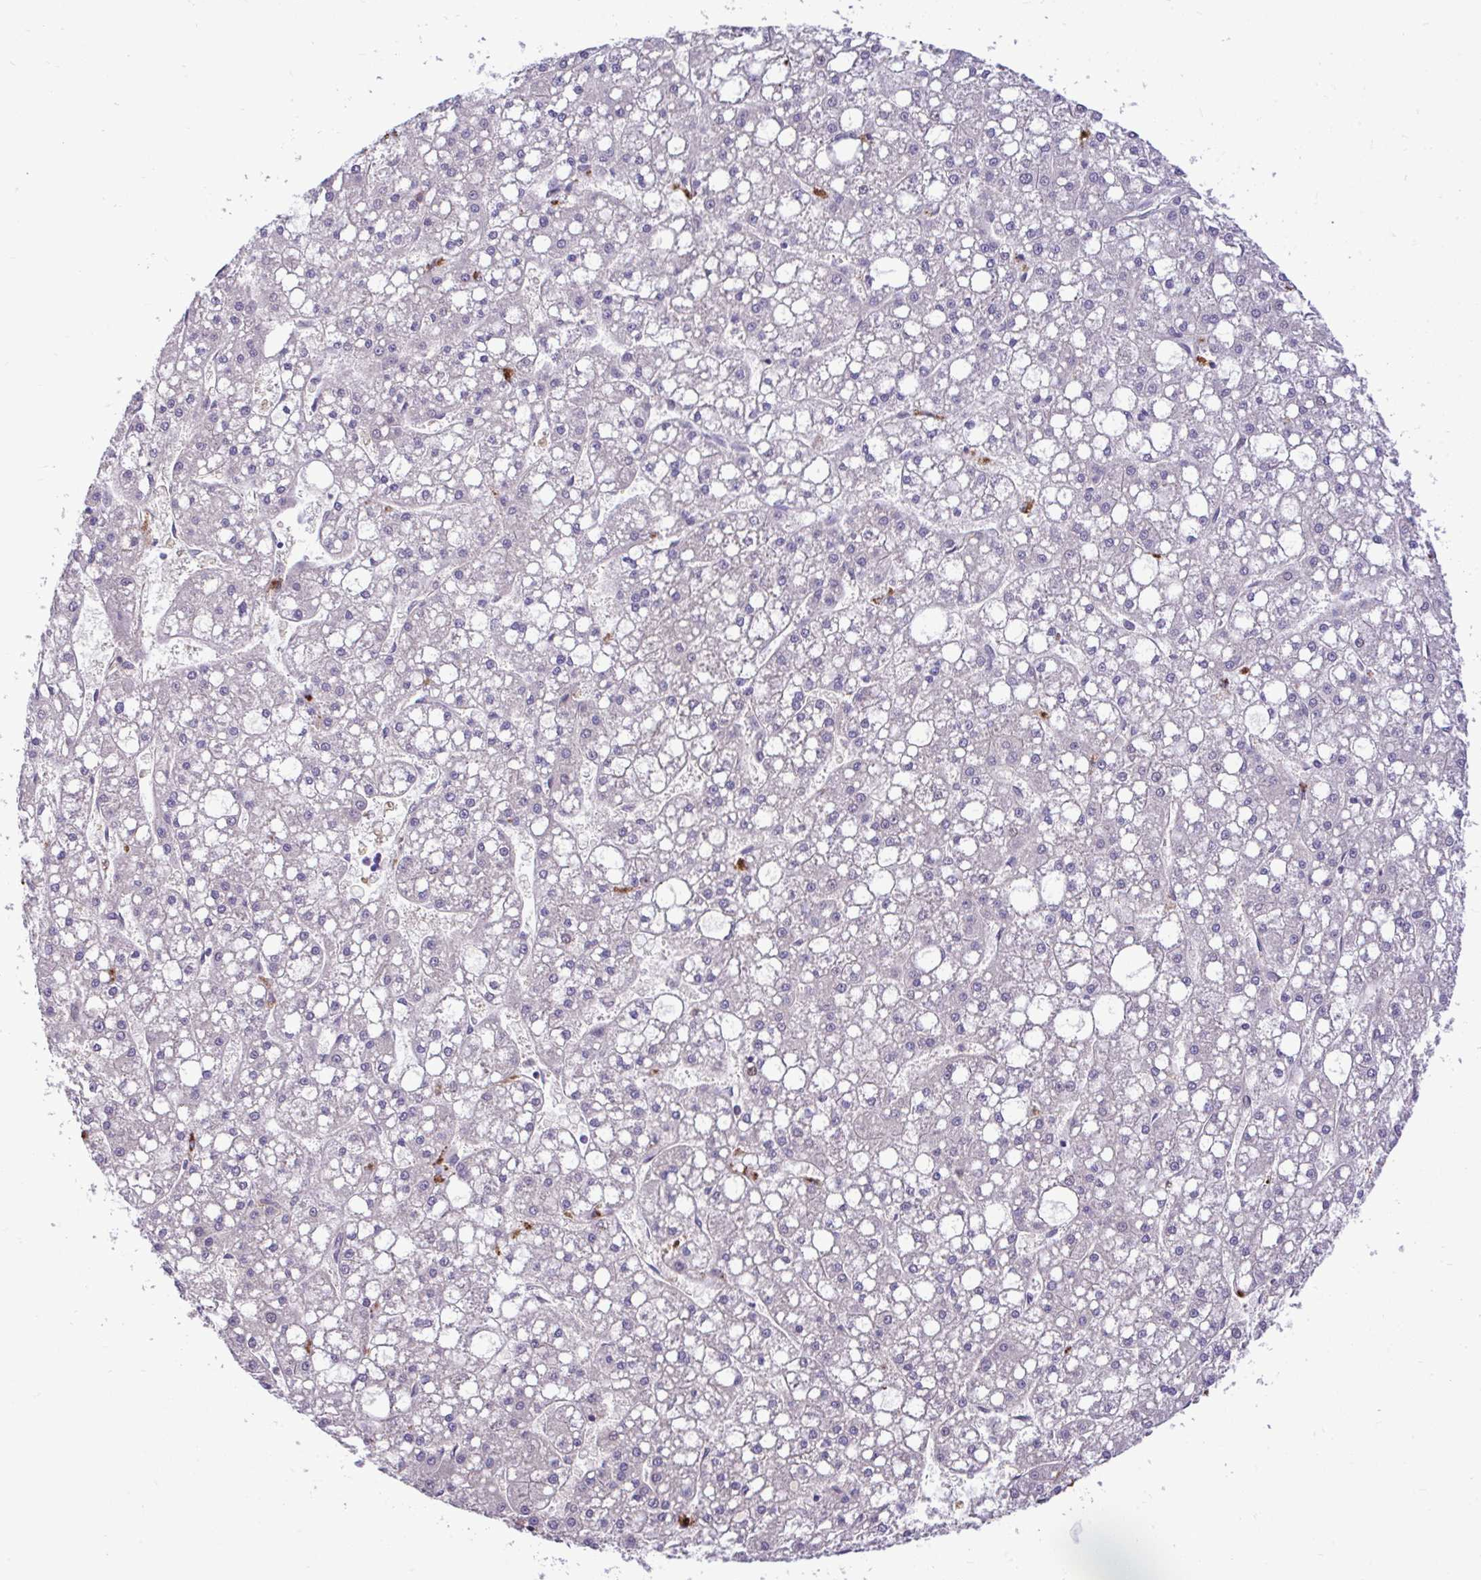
{"staining": {"intensity": "negative", "quantity": "none", "location": "none"}, "tissue": "liver cancer", "cell_type": "Tumor cells", "image_type": "cancer", "snomed": [{"axis": "morphology", "description": "Carcinoma, Hepatocellular, NOS"}, {"axis": "topography", "description": "Liver"}], "caption": "Tumor cells are negative for protein expression in human hepatocellular carcinoma (liver).", "gene": "GLIS3", "patient": {"sex": "male", "age": 67}}